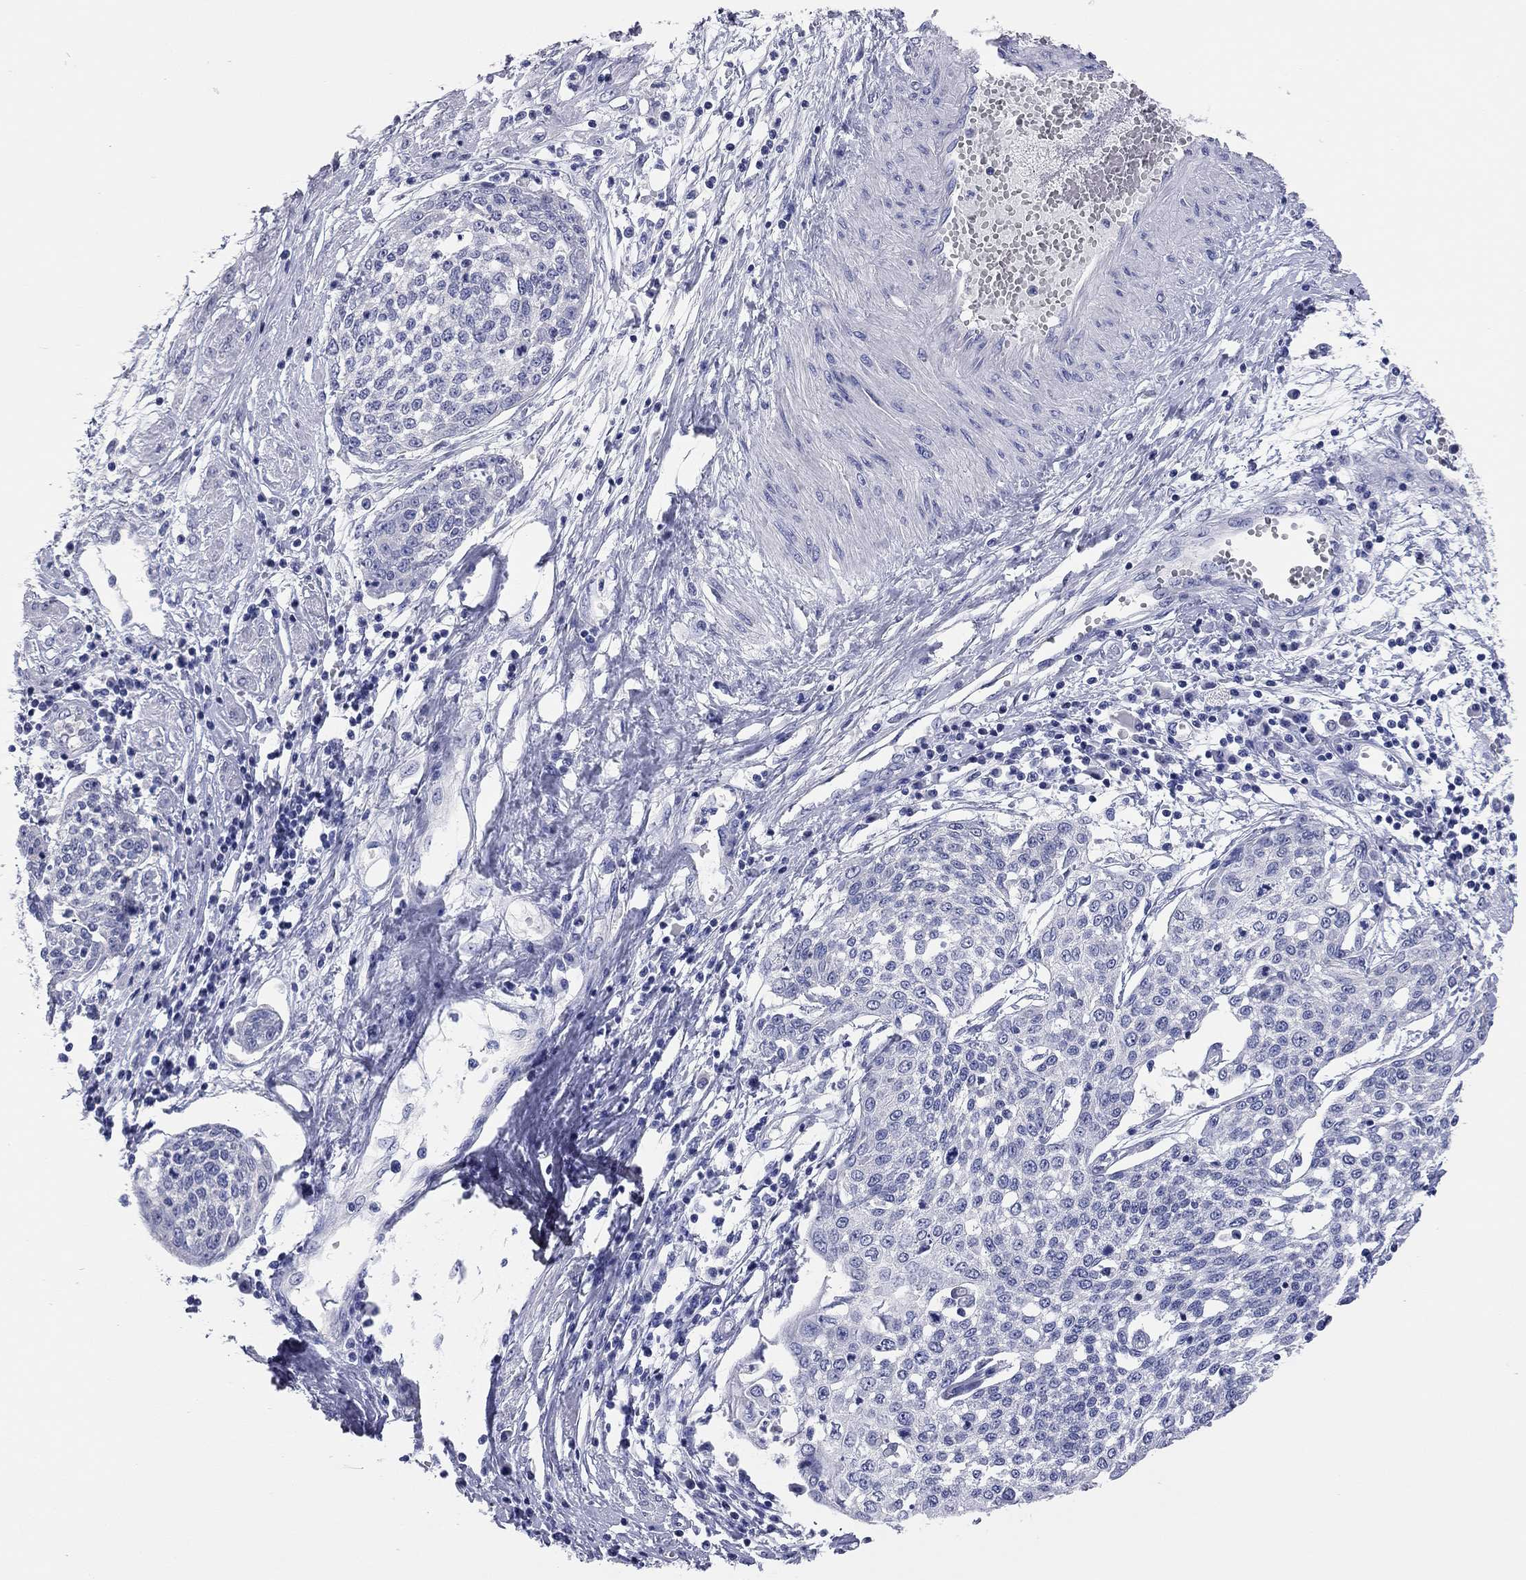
{"staining": {"intensity": "negative", "quantity": "none", "location": "none"}, "tissue": "cervical cancer", "cell_type": "Tumor cells", "image_type": "cancer", "snomed": [{"axis": "morphology", "description": "Squamous cell carcinoma, NOS"}, {"axis": "topography", "description": "Cervix"}], "caption": "Cervical squamous cell carcinoma was stained to show a protein in brown. There is no significant positivity in tumor cells.", "gene": "TMEM221", "patient": {"sex": "female", "age": 34}}